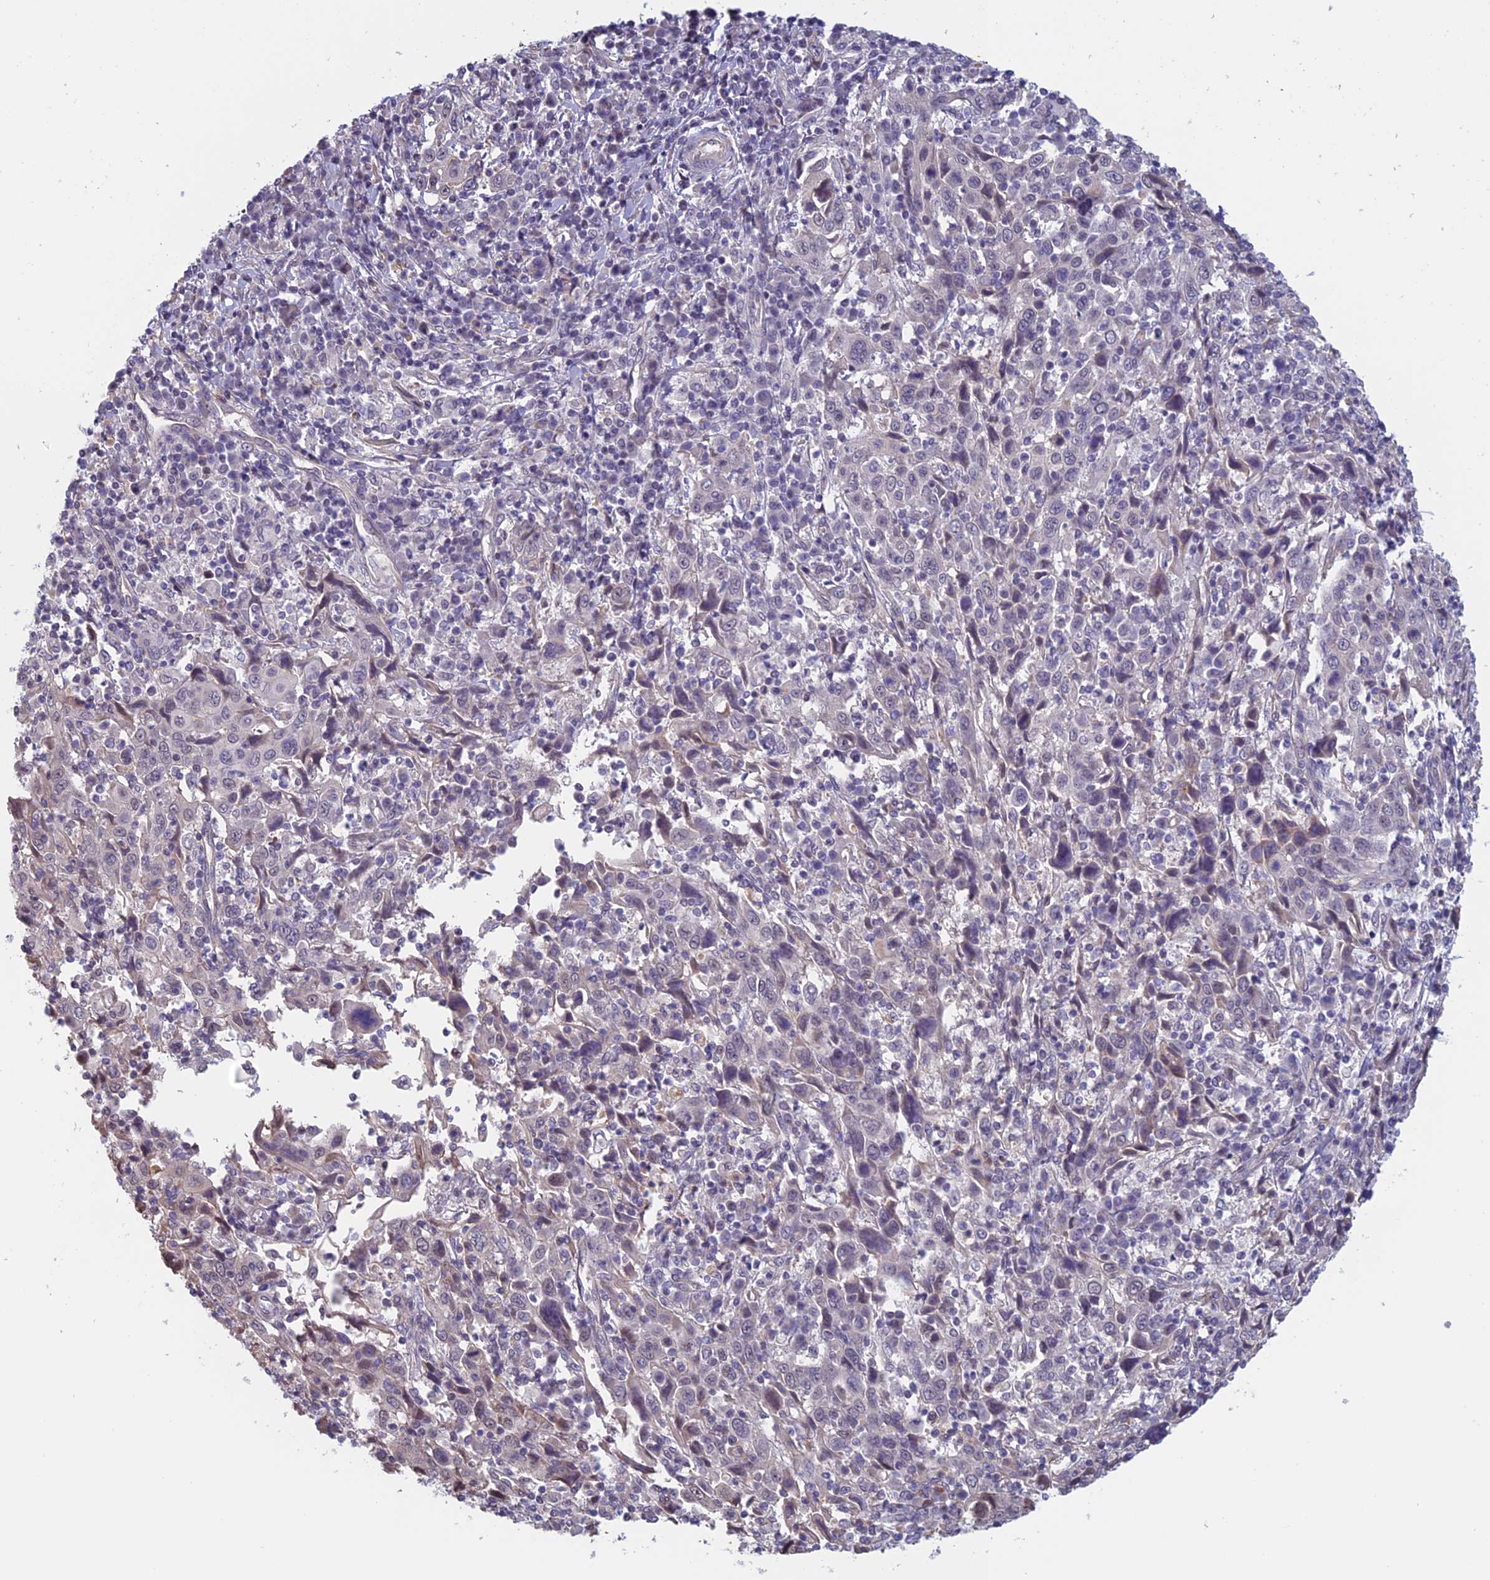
{"staining": {"intensity": "negative", "quantity": "none", "location": "none"}, "tissue": "cervical cancer", "cell_type": "Tumor cells", "image_type": "cancer", "snomed": [{"axis": "morphology", "description": "Squamous cell carcinoma, NOS"}, {"axis": "topography", "description": "Cervix"}], "caption": "DAB immunohistochemical staining of cervical cancer (squamous cell carcinoma) exhibits no significant positivity in tumor cells. (DAB immunohistochemistry with hematoxylin counter stain).", "gene": "SLC1A6", "patient": {"sex": "female", "age": 46}}